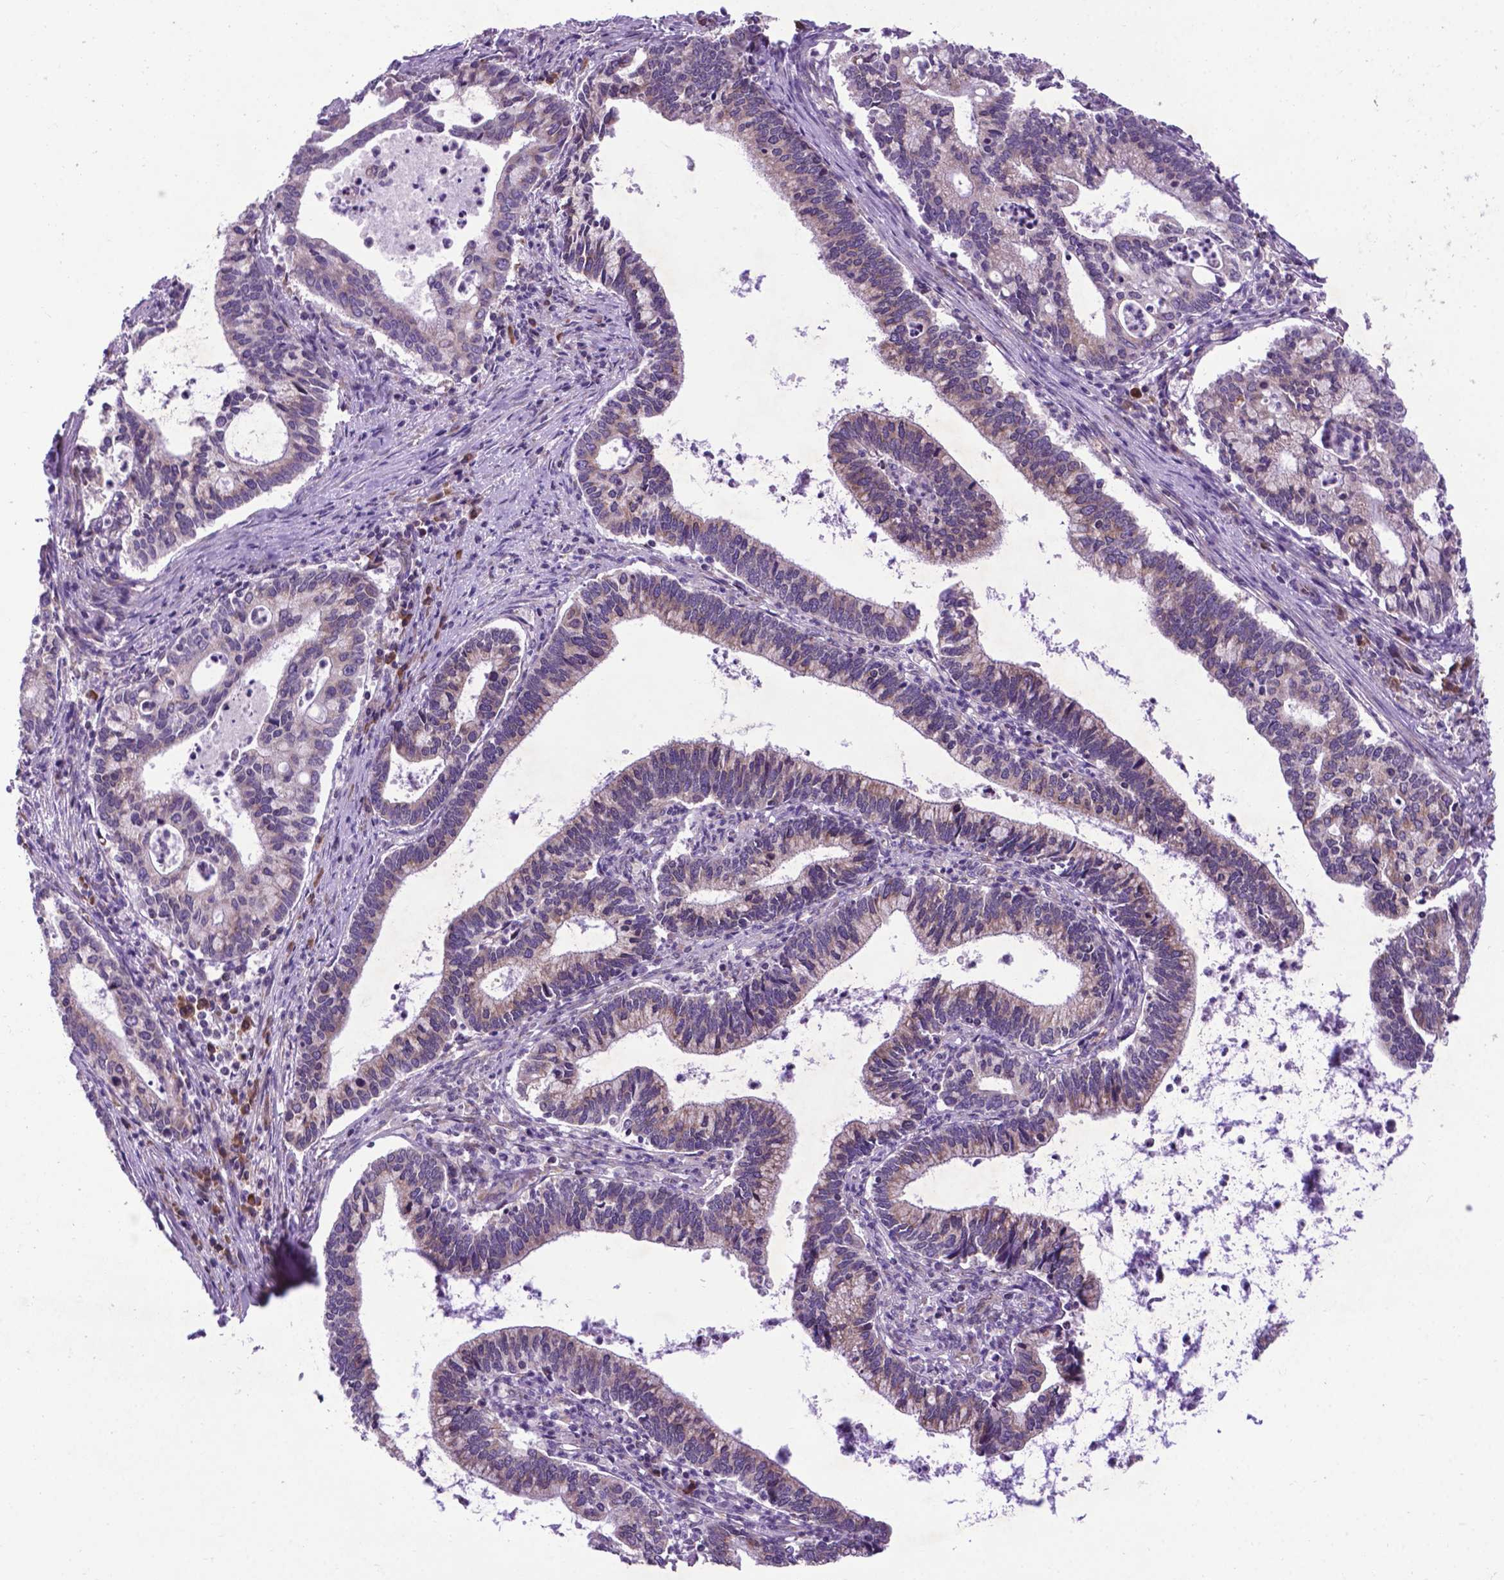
{"staining": {"intensity": "weak", "quantity": "25%-75%", "location": "cytoplasmic/membranous"}, "tissue": "cervical cancer", "cell_type": "Tumor cells", "image_type": "cancer", "snomed": [{"axis": "morphology", "description": "Adenocarcinoma, NOS"}, {"axis": "topography", "description": "Cervix"}], "caption": "Immunohistochemistry image of cervical cancer stained for a protein (brown), which reveals low levels of weak cytoplasmic/membranous expression in about 25%-75% of tumor cells.", "gene": "WDR83OS", "patient": {"sex": "female", "age": 42}}